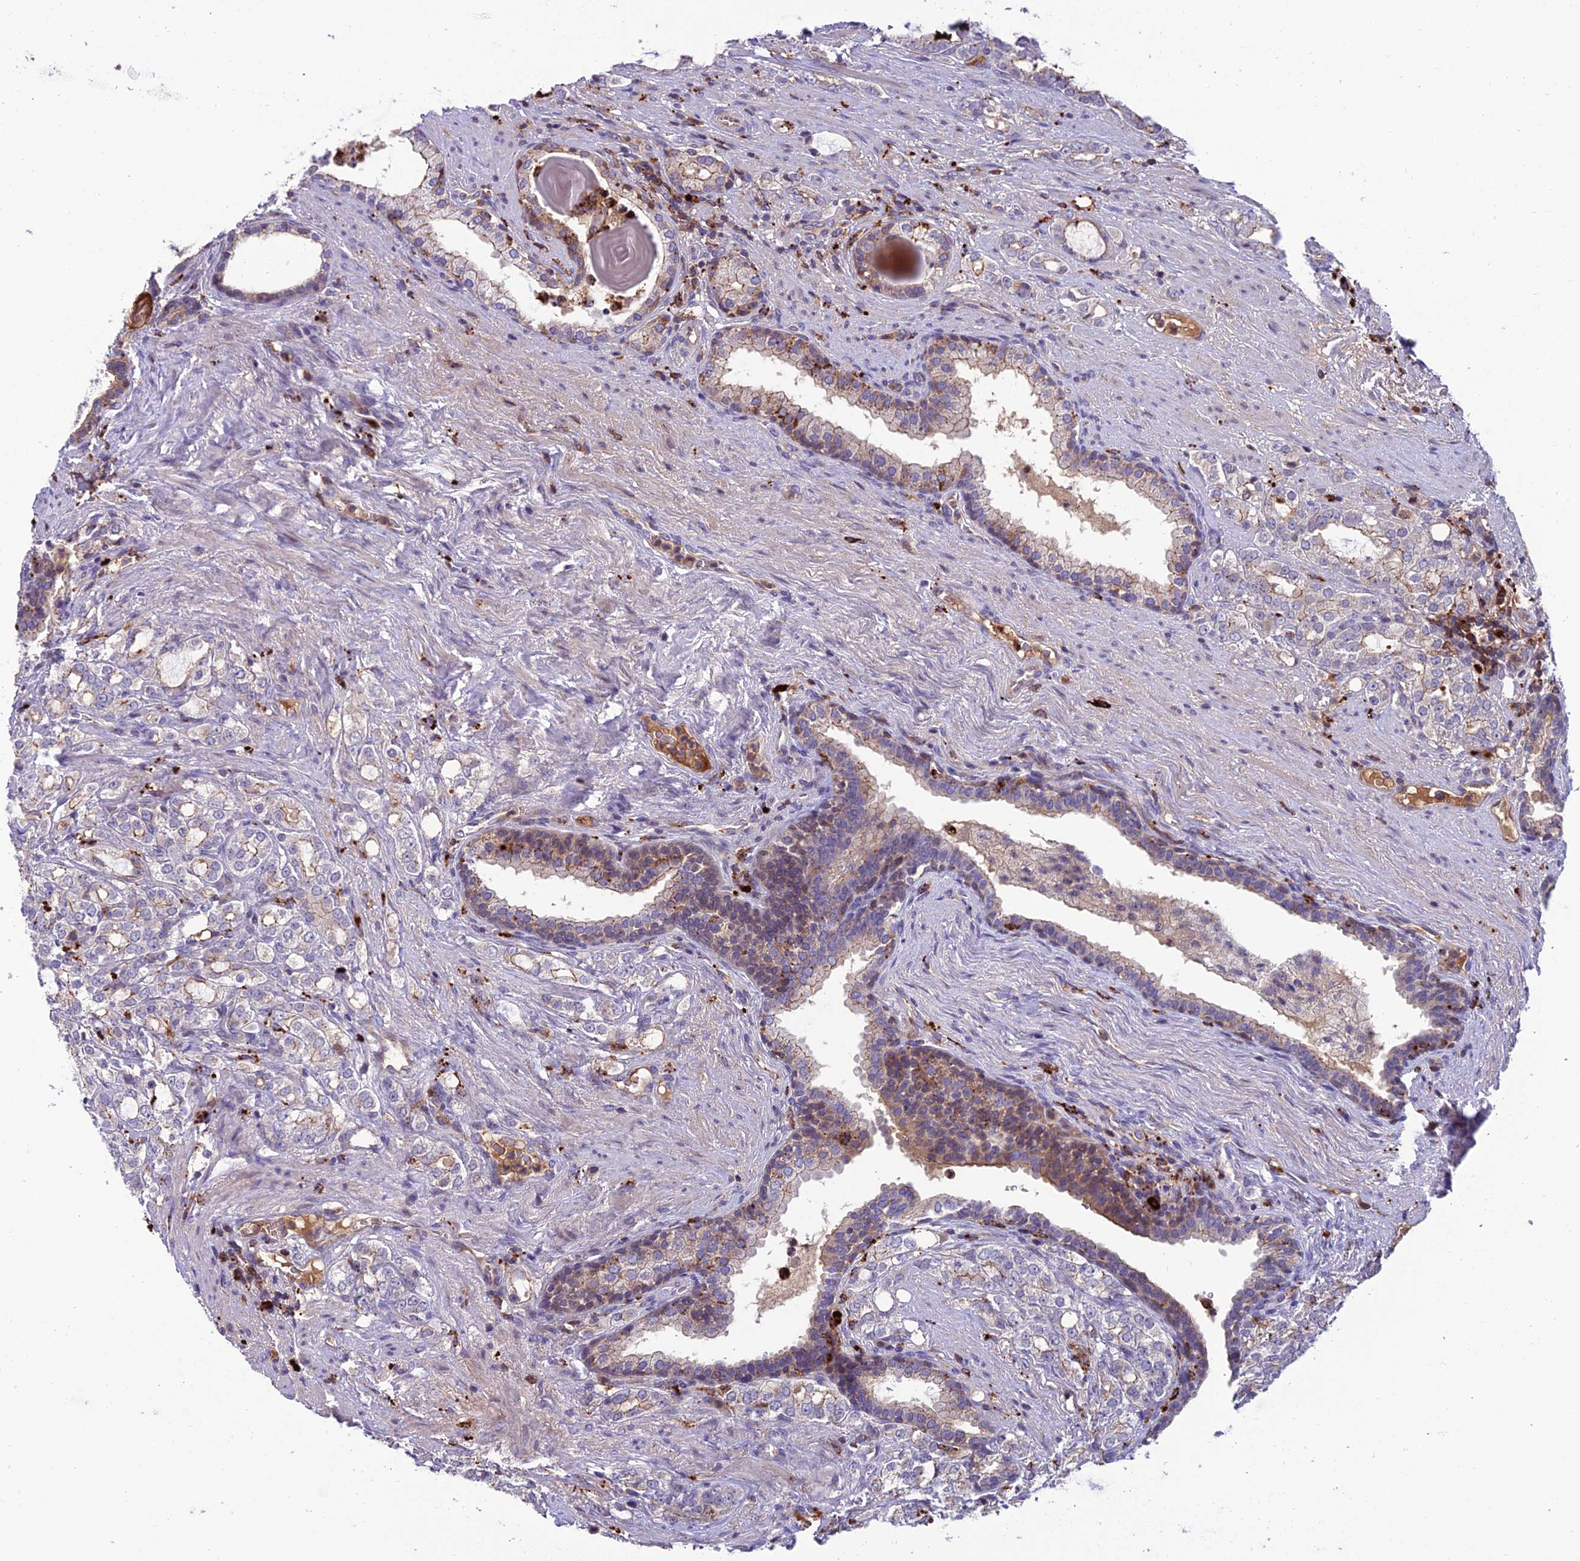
{"staining": {"intensity": "negative", "quantity": "none", "location": "none"}, "tissue": "prostate cancer", "cell_type": "Tumor cells", "image_type": "cancer", "snomed": [{"axis": "morphology", "description": "Adenocarcinoma, High grade"}, {"axis": "topography", "description": "Prostate"}], "caption": "This micrograph is of prostate cancer stained with immunohistochemistry to label a protein in brown with the nuclei are counter-stained blue. There is no expression in tumor cells.", "gene": "ARHGEF18", "patient": {"sex": "male", "age": 64}}